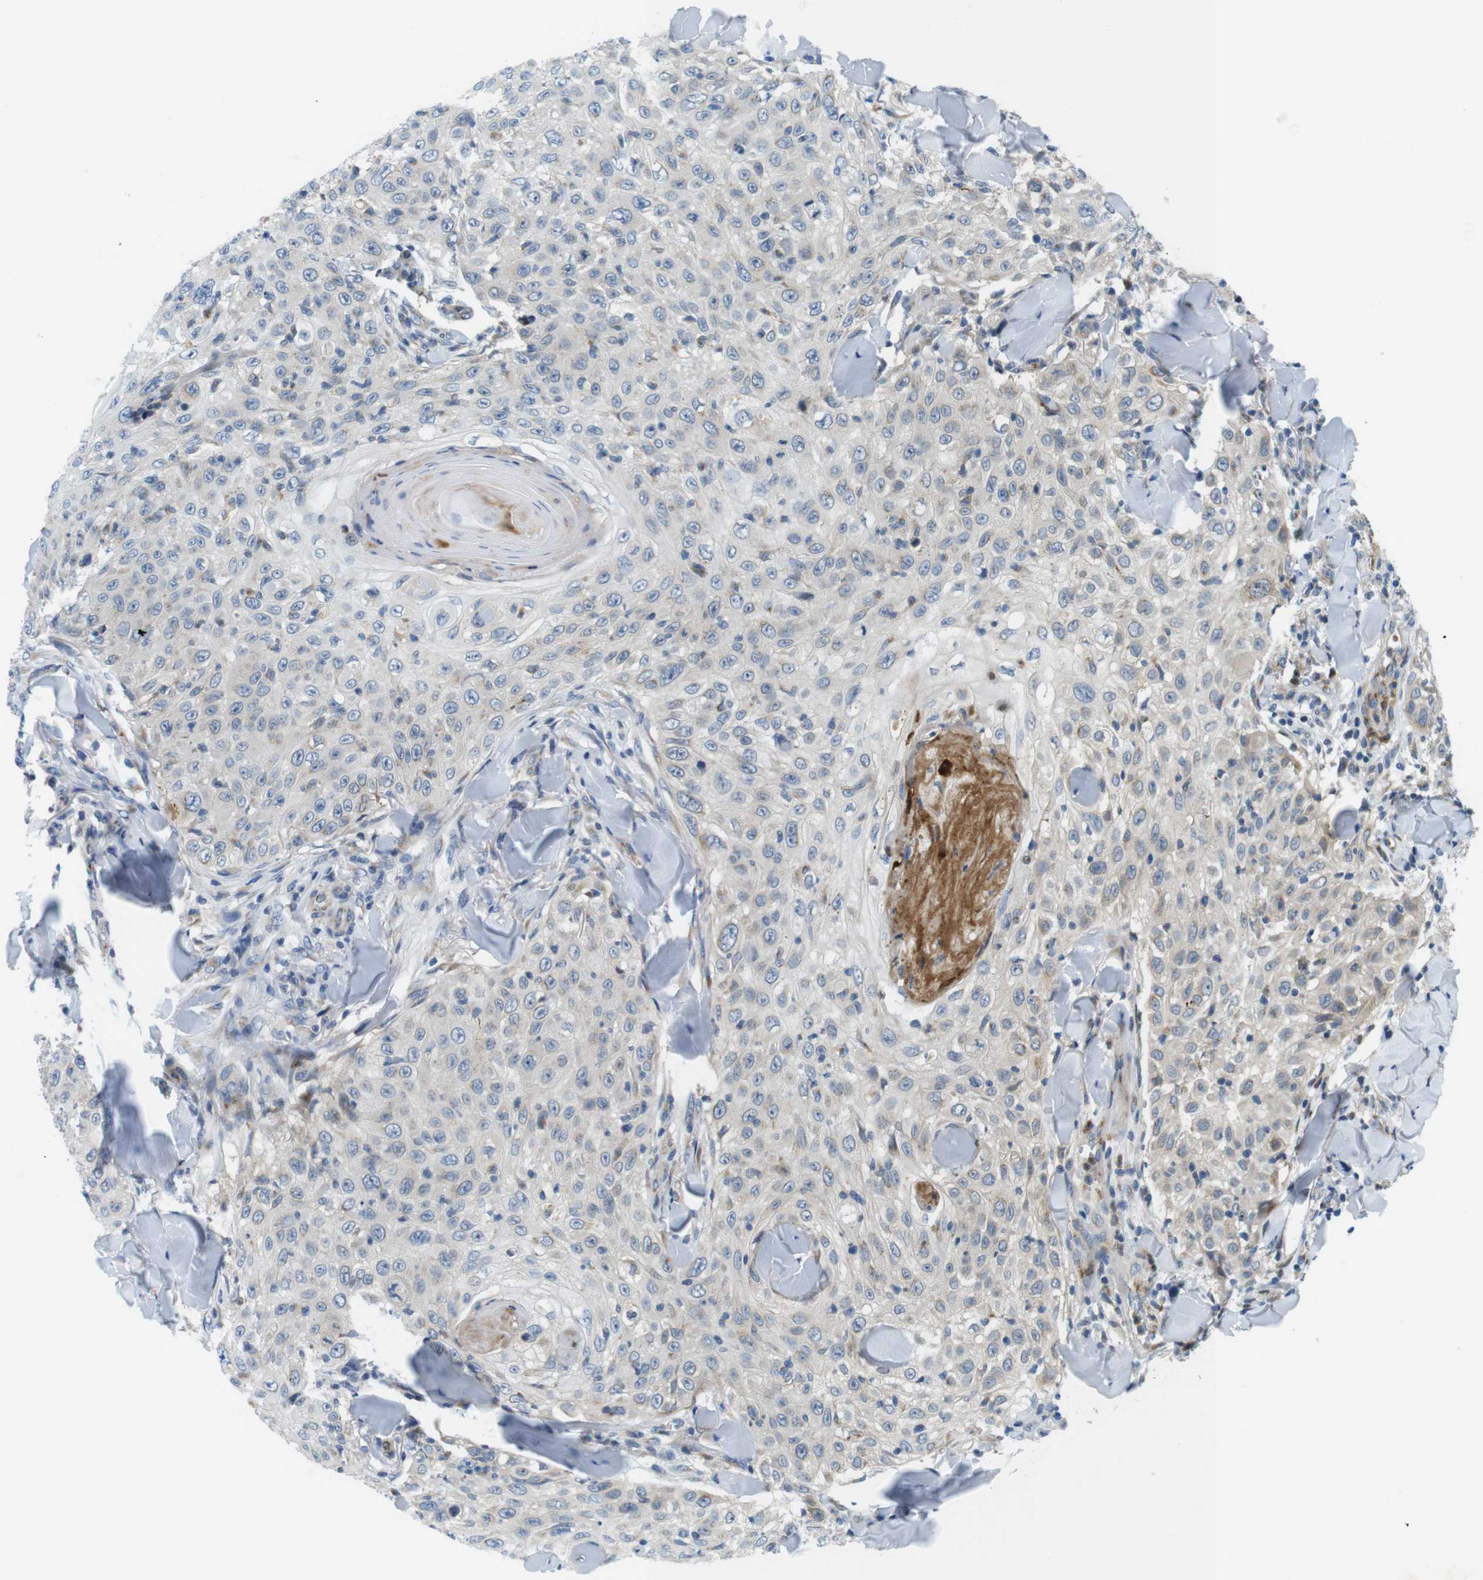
{"staining": {"intensity": "negative", "quantity": "none", "location": "none"}, "tissue": "skin cancer", "cell_type": "Tumor cells", "image_type": "cancer", "snomed": [{"axis": "morphology", "description": "Squamous cell carcinoma, NOS"}, {"axis": "topography", "description": "Skin"}], "caption": "Skin cancer was stained to show a protein in brown. There is no significant positivity in tumor cells.", "gene": "ZDHHC3", "patient": {"sex": "male", "age": 86}}